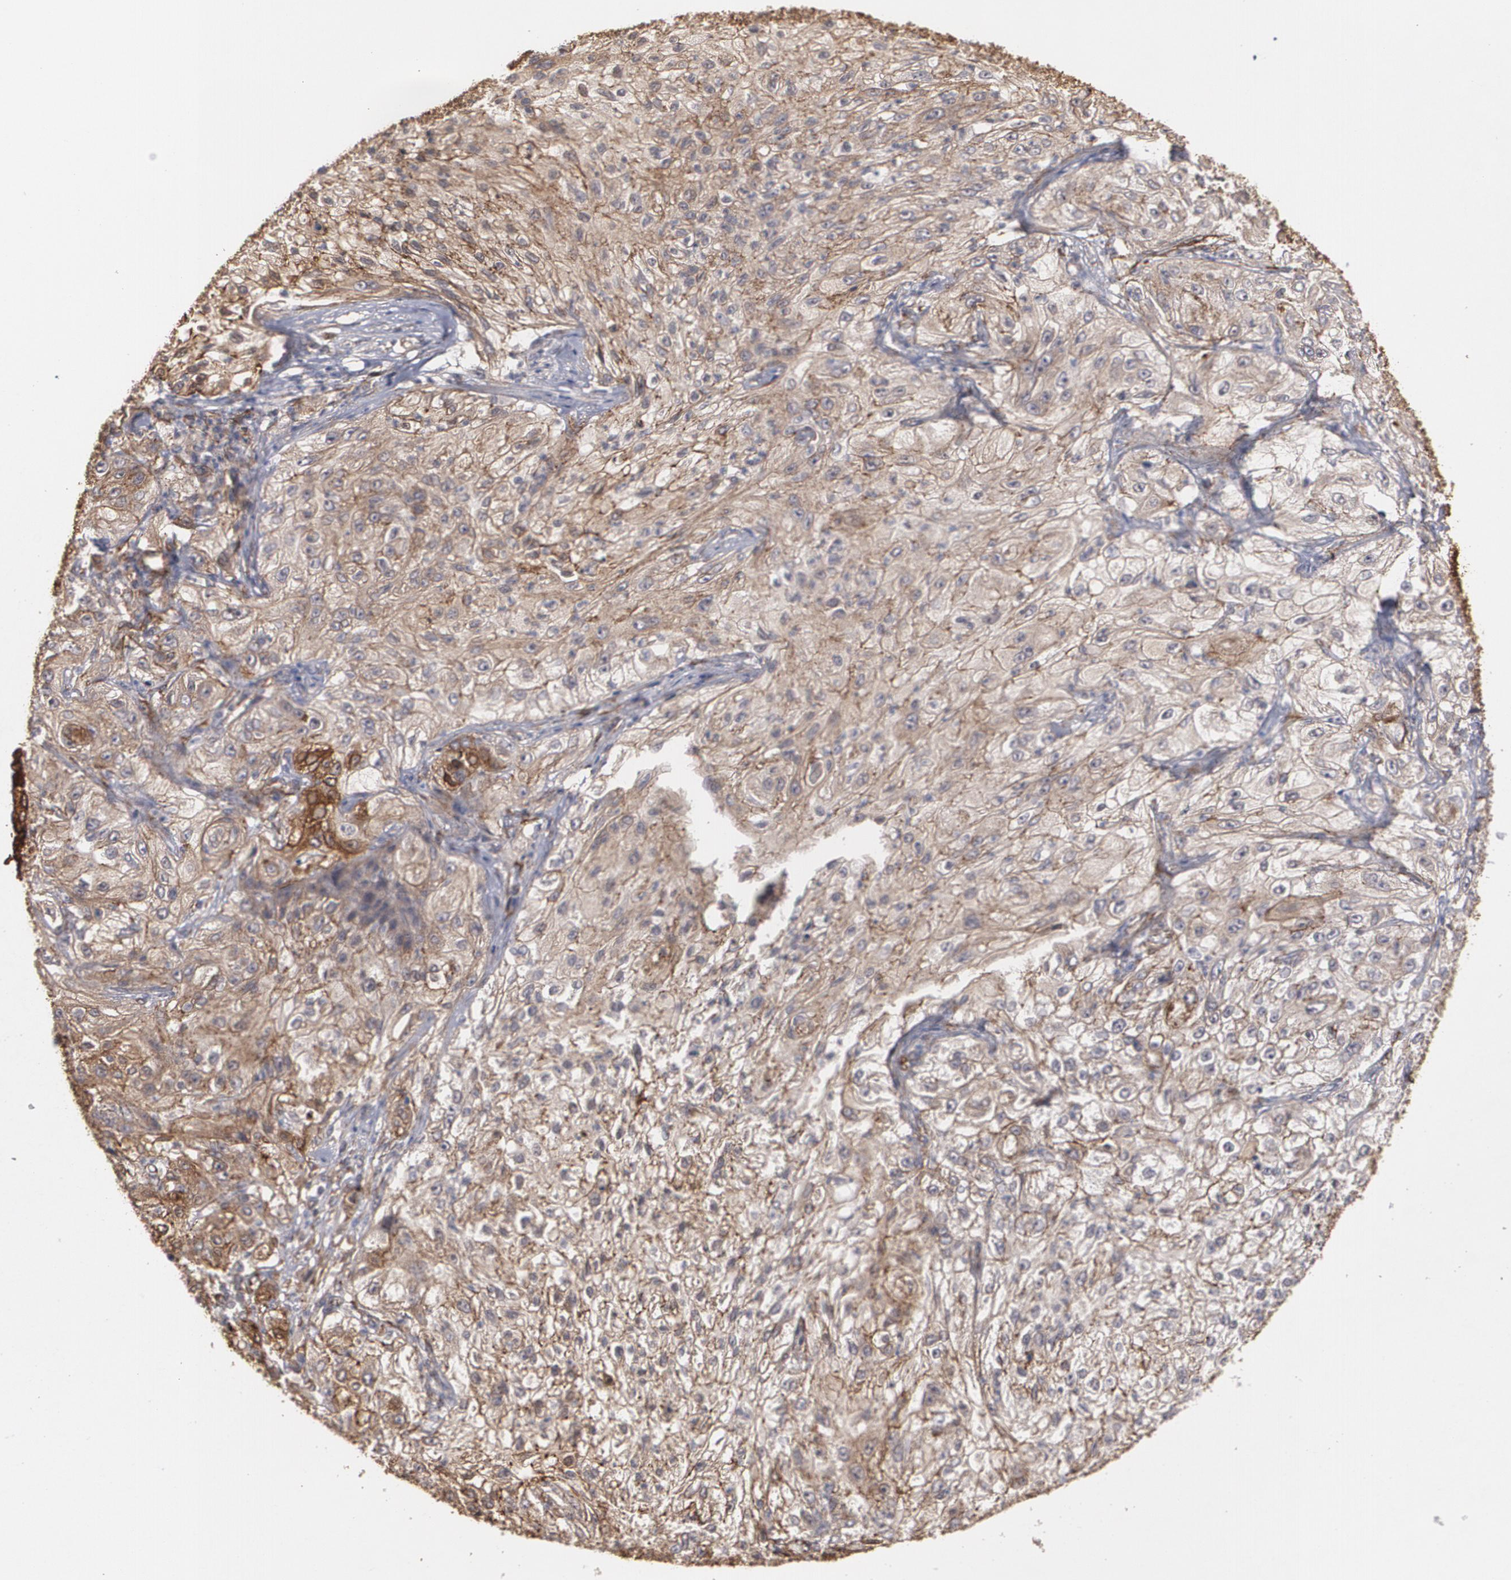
{"staining": {"intensity": "weak", "quantity": ">75%", "location": "cytoplasmic/membranous"}, "tissue": "lung cancer", "cell_type": "Tumor cells", "image_type": "cancer", "snomed": [{"axis": "morphology", "description": "Inflammation, NOS"}, {"axis": "morphology", "description": "Squamous cell carcinoma, NOS"}, {"axis": "topography", "description": "Lymph node"}, {"axis": "topography", "description": "Soft tissue"}, {"axis": "topography", "description": "Lung"}], "caption": "Human squamous cell carcinoma (lung) stained for a protein (brown) shows weak cytoplasmic/membranous positive staining in about >75% of tumor cells.", "gene": "TJP1", "patient": {"sex": "male", "age": 66}}